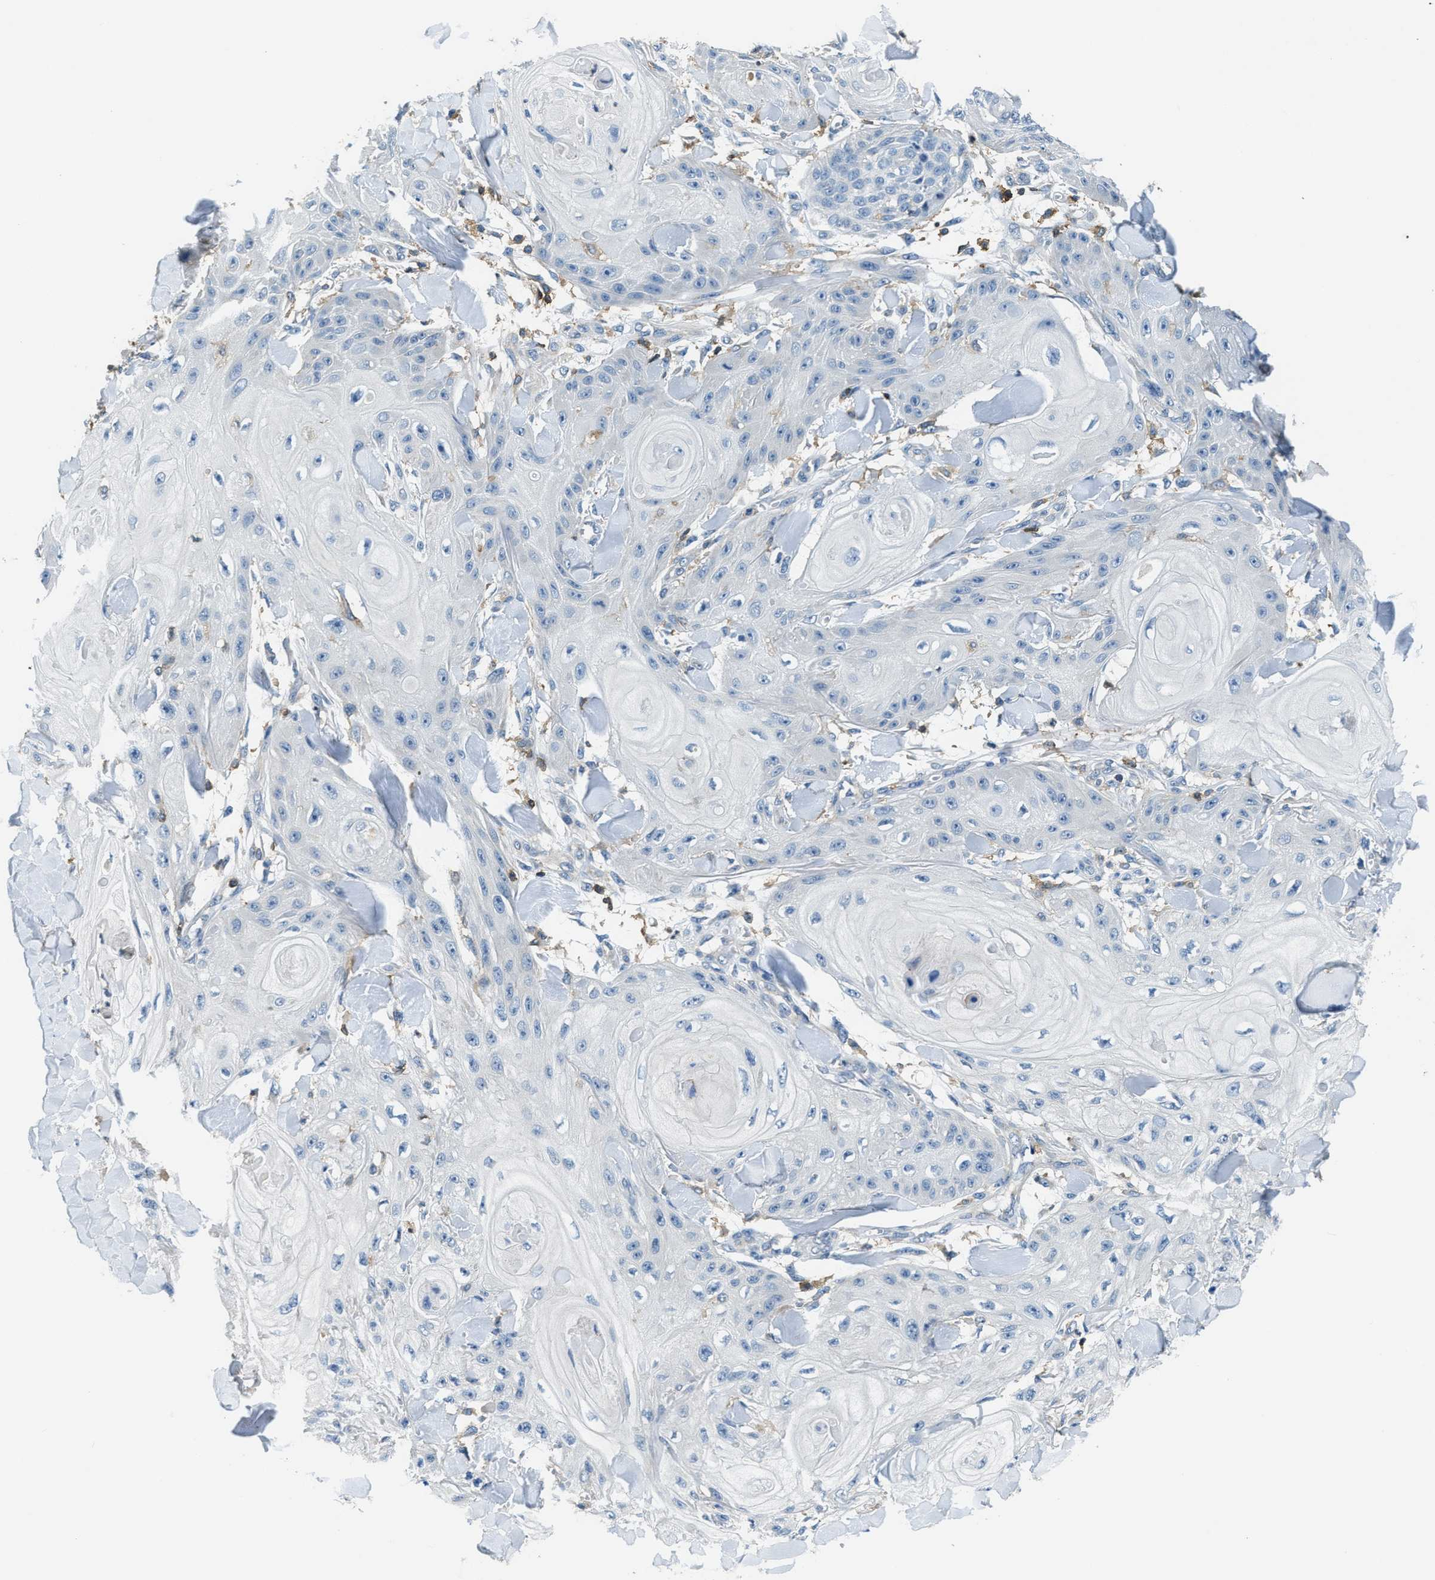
{"staining": {"intensity": "negative", "quantity": "none", "location": "none"}, "tissue": "skin cancer", "cell_type": "Tumor cells", "image_type": "cancer", "snomed": [{"axis": "morphology", "description": "Squamous cell carcinoma, NOS"}, {"axis": "topography", "description": "Skin"}], "caption": "Immunohistochemical staining of skin cancer exhibits no significant positivity in tumor cells.", "gene": "MYO1G", "patient": {"sex": "male", "age": 74}}